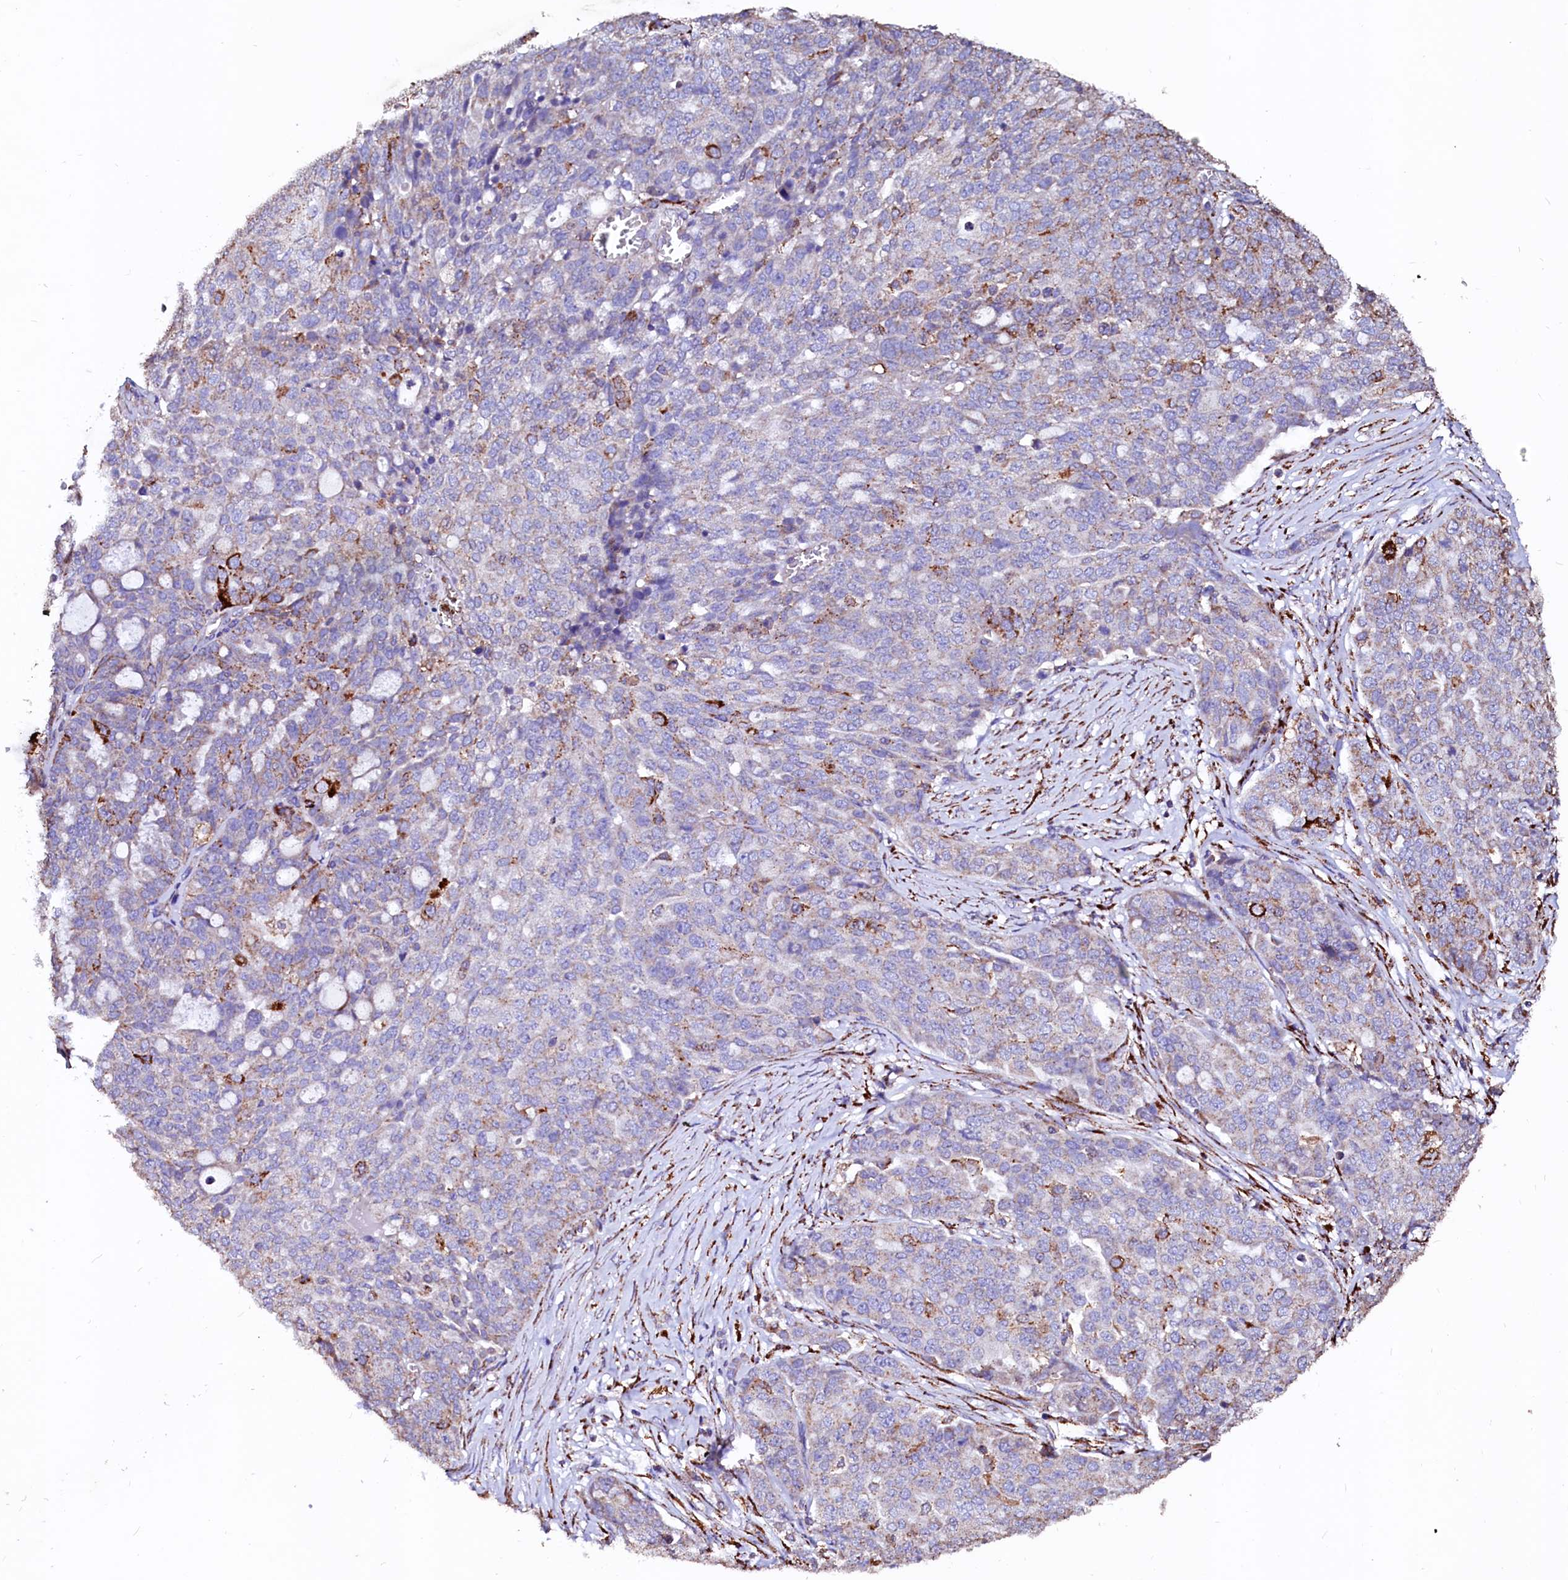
{"staining": {"intensity": "strong", "quantity": "<25%", "location": "cytoplasmic/membranous"}, "tissue": "ovarian cancer", "cell_type": "Tumor cells", "image_type": "cancer", "snomed": [{"axis": "morphology", "description": "Cystadenocarcinoma, serous, NOS"}, {"axis": "topography", "description": "Soft tissue"}, {"axis": "topography", "description": "Ovary"}], "caption": "Human ovarian serous cystadenocarcinoma stained with a brown dye exhibits strong cytoplasmic/membranous positive positivity in approximately <25% of tumor cells.", "gene": "MAOB", "patient": {"sex": "female", "age": 57}}